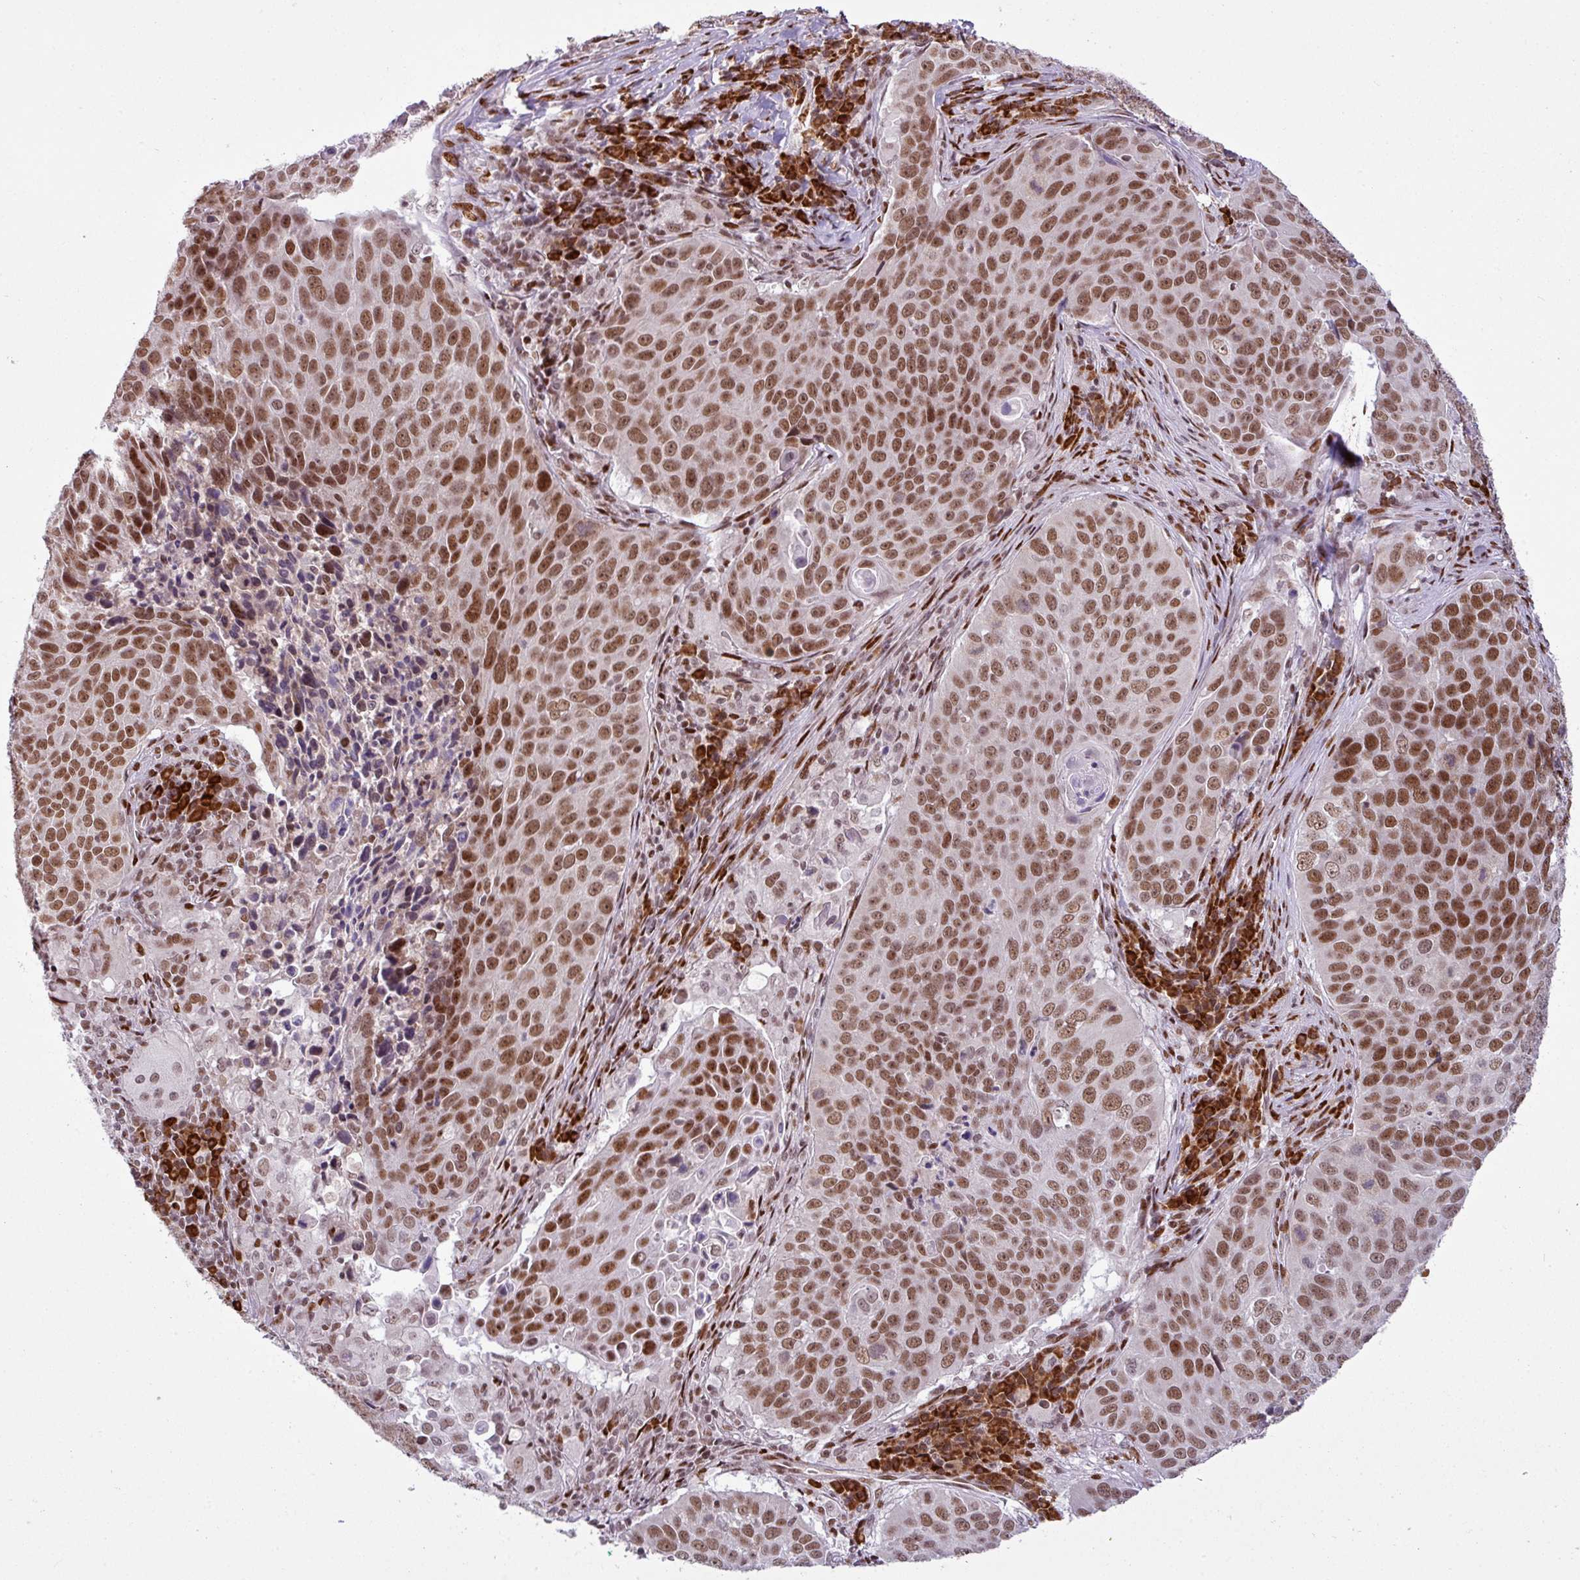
{"staining": {"intensity": "moderate", "quantity": ">75%", "location": "nuclear"}, "tissue": "lung cancer", "cell_type": "Tumor cells", "image_type": "cancer", "snomed": [{"axis": "morphology", "description": "Squamous cell carcinoma, NOS"}, {"axis": "topography", "description": "Lung"}], "caption": "Immunohistochemical staining of squamous cell carcinoma (lung) shows medium levels of moderate nuclear protein expression in about >75% of tumor cells.", "gene": "PRDM5", "patient": {"sex": "male", "age": 78}}